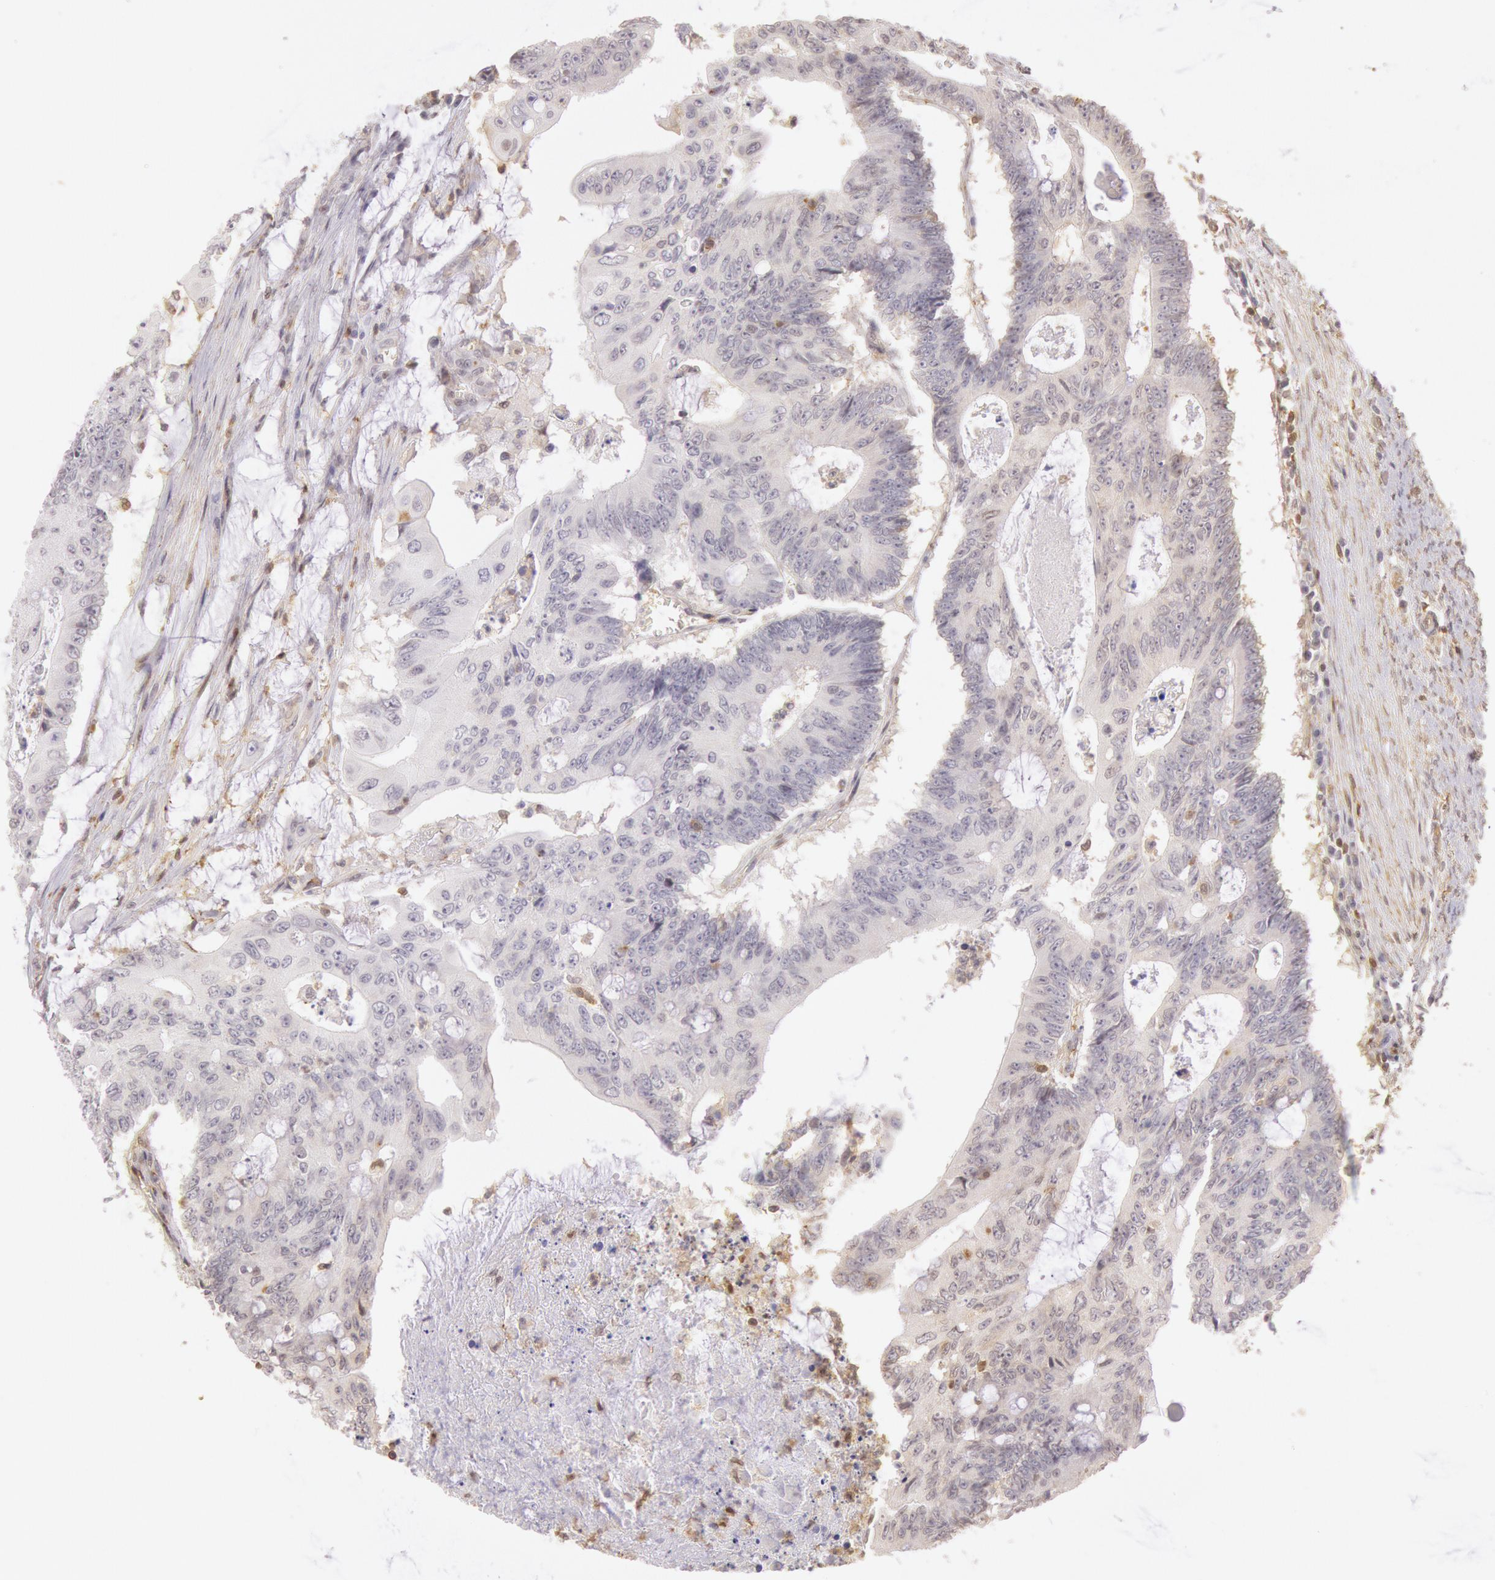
{"staining": {"intensity": "negative", "quantity": "none", "location": "none"}, "tissue": "colorectal cancer", "cell_type": "Tumor cells", "image_type": "cancer", "snomed": [{"axis": "morphology", "description": "Adenocarcinoma, NOS"}, {"axis": "topography", "description": "Colon"}], "caption": "DAB (3,3'-diaminobenzidine) immunohistochemical staining of adenocarcinoma (colorectal) displays no significant expression in tumor cells. (Brightfield microscopy of DAB immunohistochemistry (IHC) at high magnification).", "gene": "HIF1A", "patient": {"sex": "male", "age": 65}}